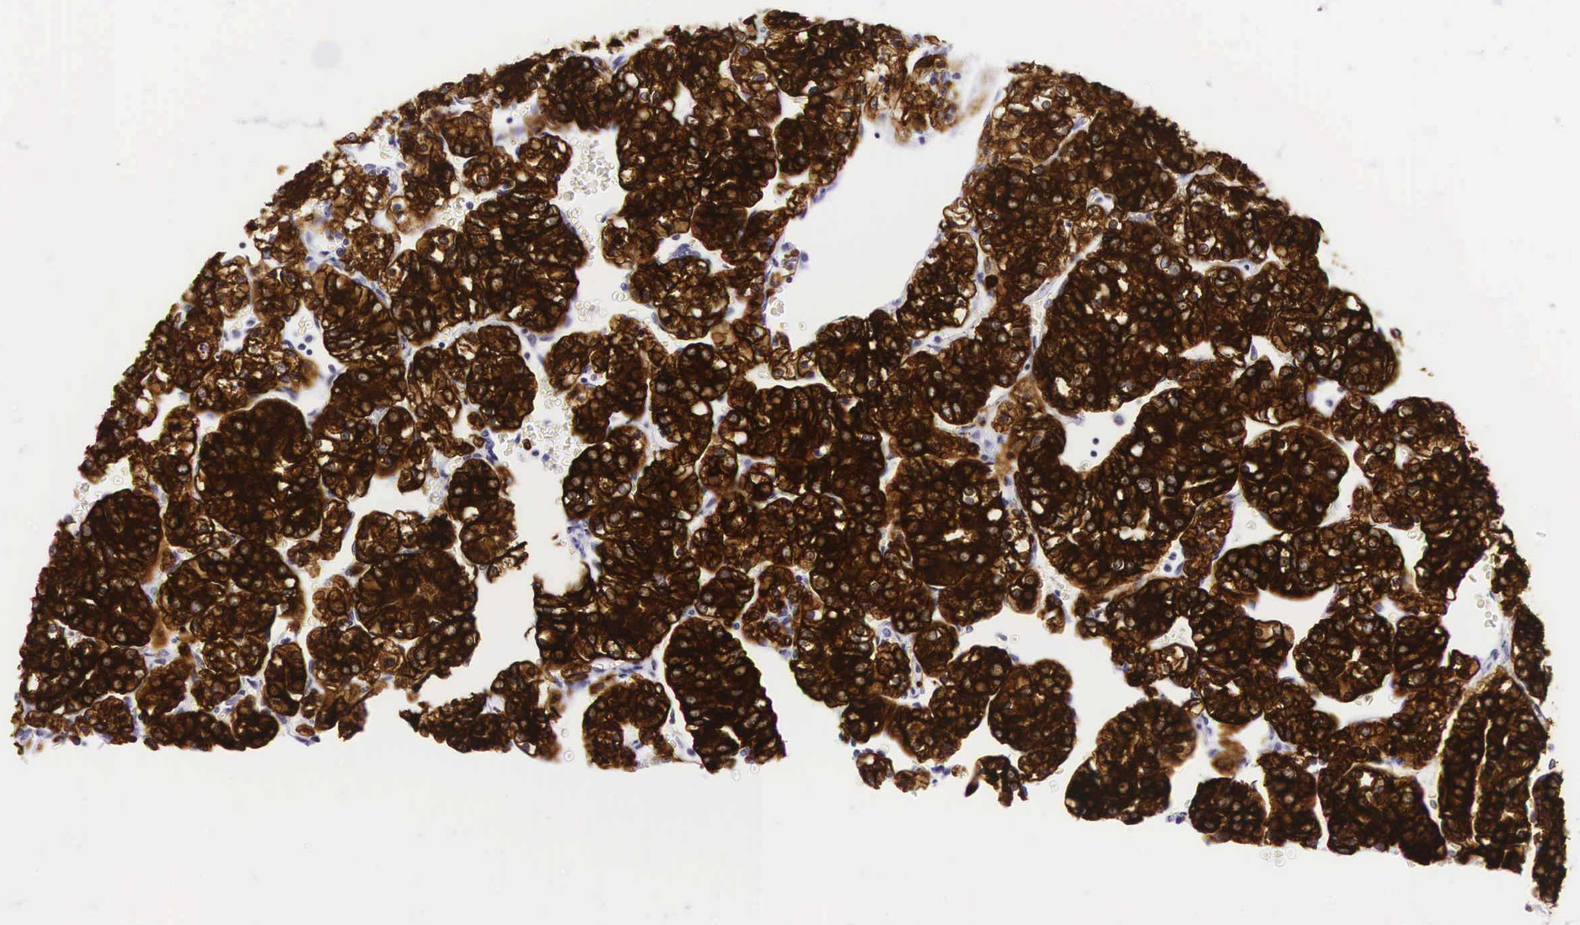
{"staining": {"intensity": "moderate", "quantity": ">75%", "location": "cytoplasmic/membranous"}, "tissue": "renal cancer", "cell_type": "Tumor cells", "image_type": "cancer", "snomed": [{"axis": "morphology", "description": "Adenocarcinoma, NOS"}, {"axis": "topography", "description": "Kidney"}], "caption": "A medium amount of moderate cytoplasmic/membranous expression is identified in about >75% of tumor cells in renal adenocarcinoma tissue.", "gene": "KRT18", "patient": {"sex": "female", "age": 62}}